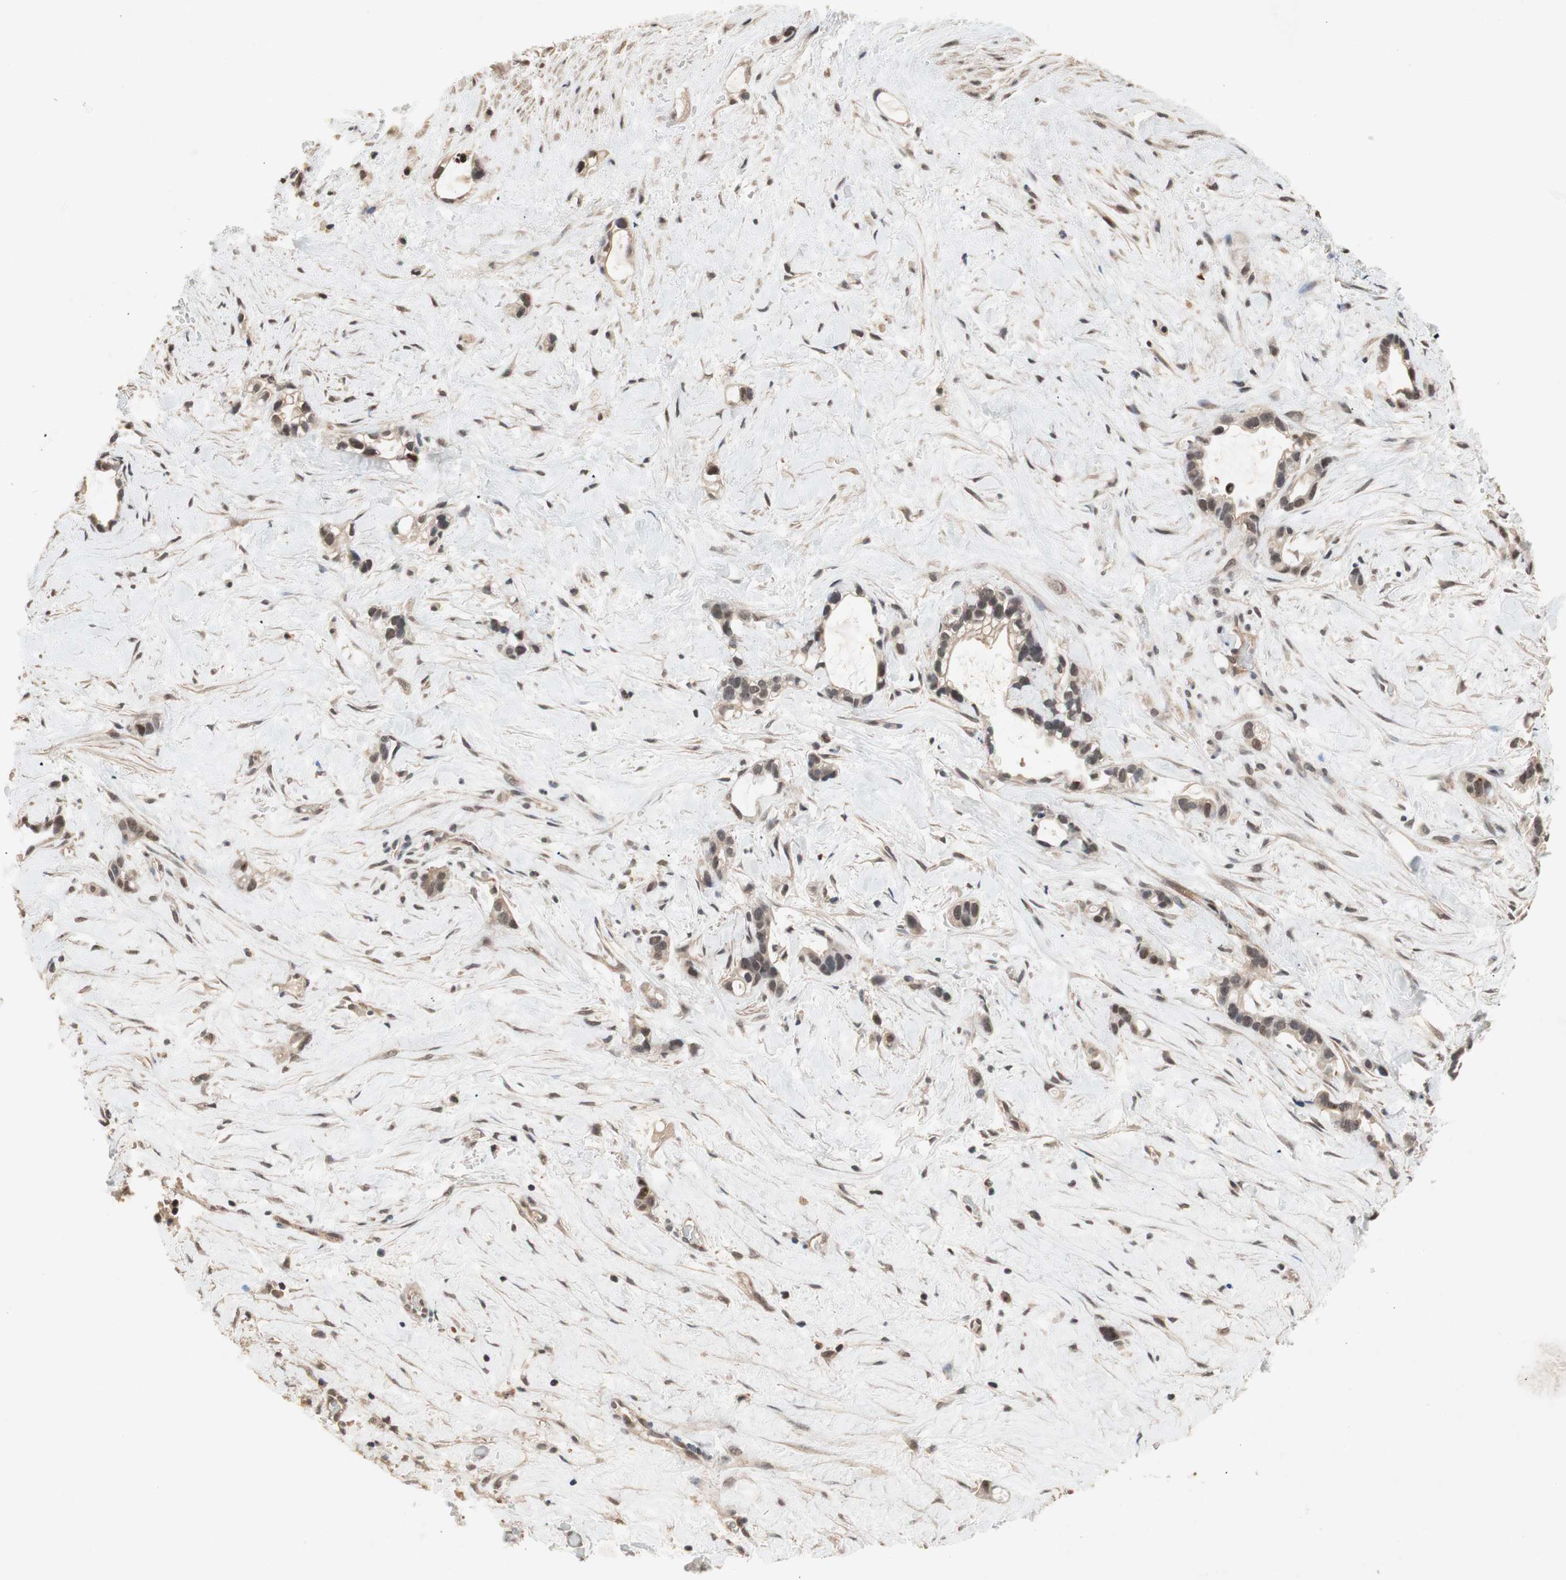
{"staining": {"intensity": "moderate", "quantity": ">75%", "location": "cytoplasmic/membranous,nuclear"}, "tissue": "liver cancer", "cell_type": "Tumor cells", "image_type": "cancer", "snomed": [{"axis": "morphology", "description": "Cholangiocarcinoma"}, {"axis": "topography", "description": "Liver"}], "caption": "Immunohistochemistry (IHC) micrograph of human cholangiocarcinoma (liver) stained for a protein (brown), which displays medium levels of moderate cytoplasmic/membranous and nuclear expression in about >75% of tumor cells.", "gene": "GART", "patient": {"sex": "female", "age": 65}}